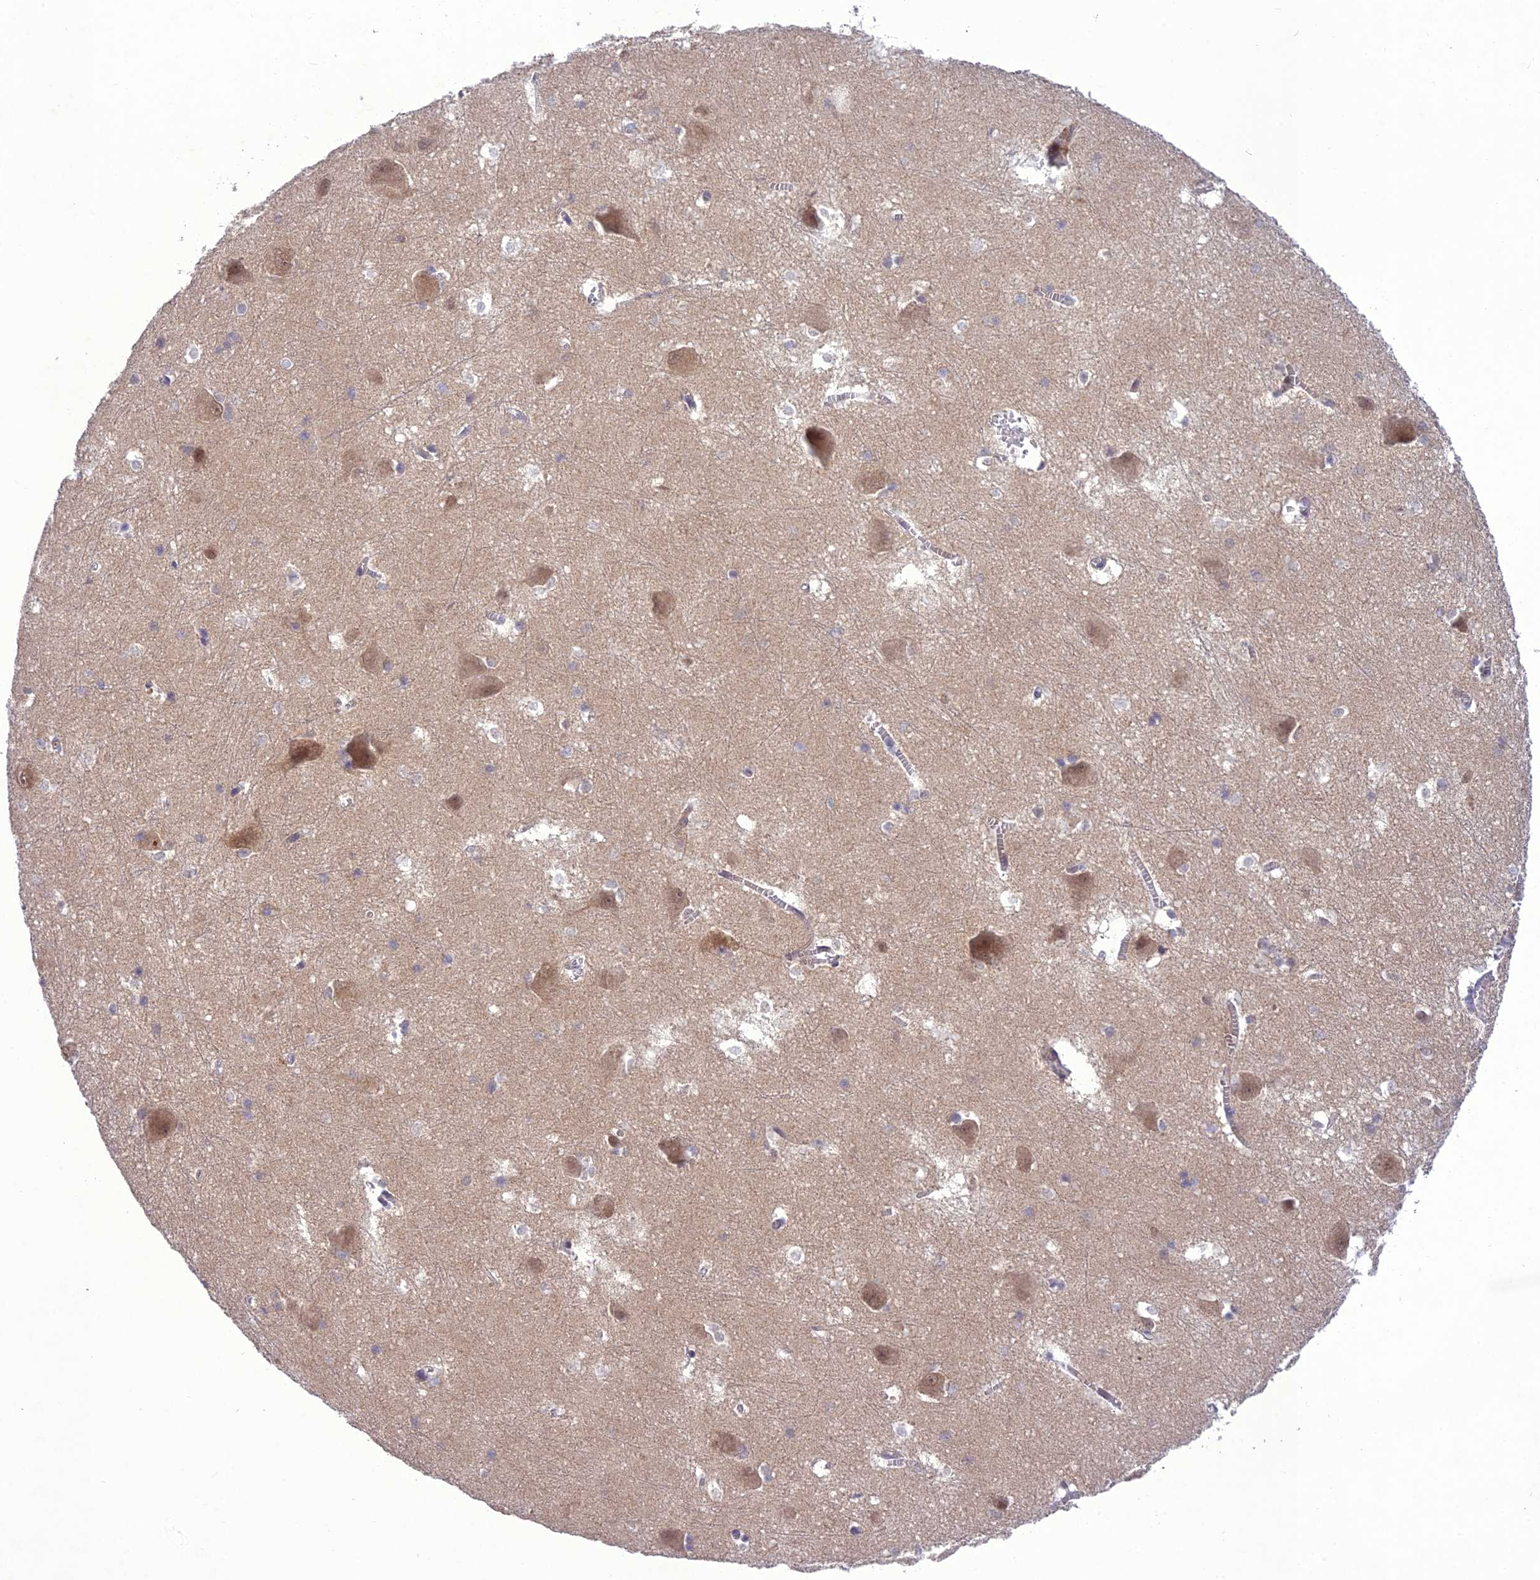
{"staining": {"intensity": "weak", "quantity": "<25%", "location": "cytoplasmic/membranous"}, "tissue": "caudate", "cell_type": "Glial cells", "image_type": "normal", "snomed": [{"axis": "morphology", "description": "Normal tissue, NOS"}, {"axis": "topography", "description": "Lateral ventricle wall"}], "caption": "This is an immunohistochemistry image of unremarkable caudate. There is no staining in glial cells.", "gene": "ANKRD52", "patient": {"sex": "male", "age": 37}}